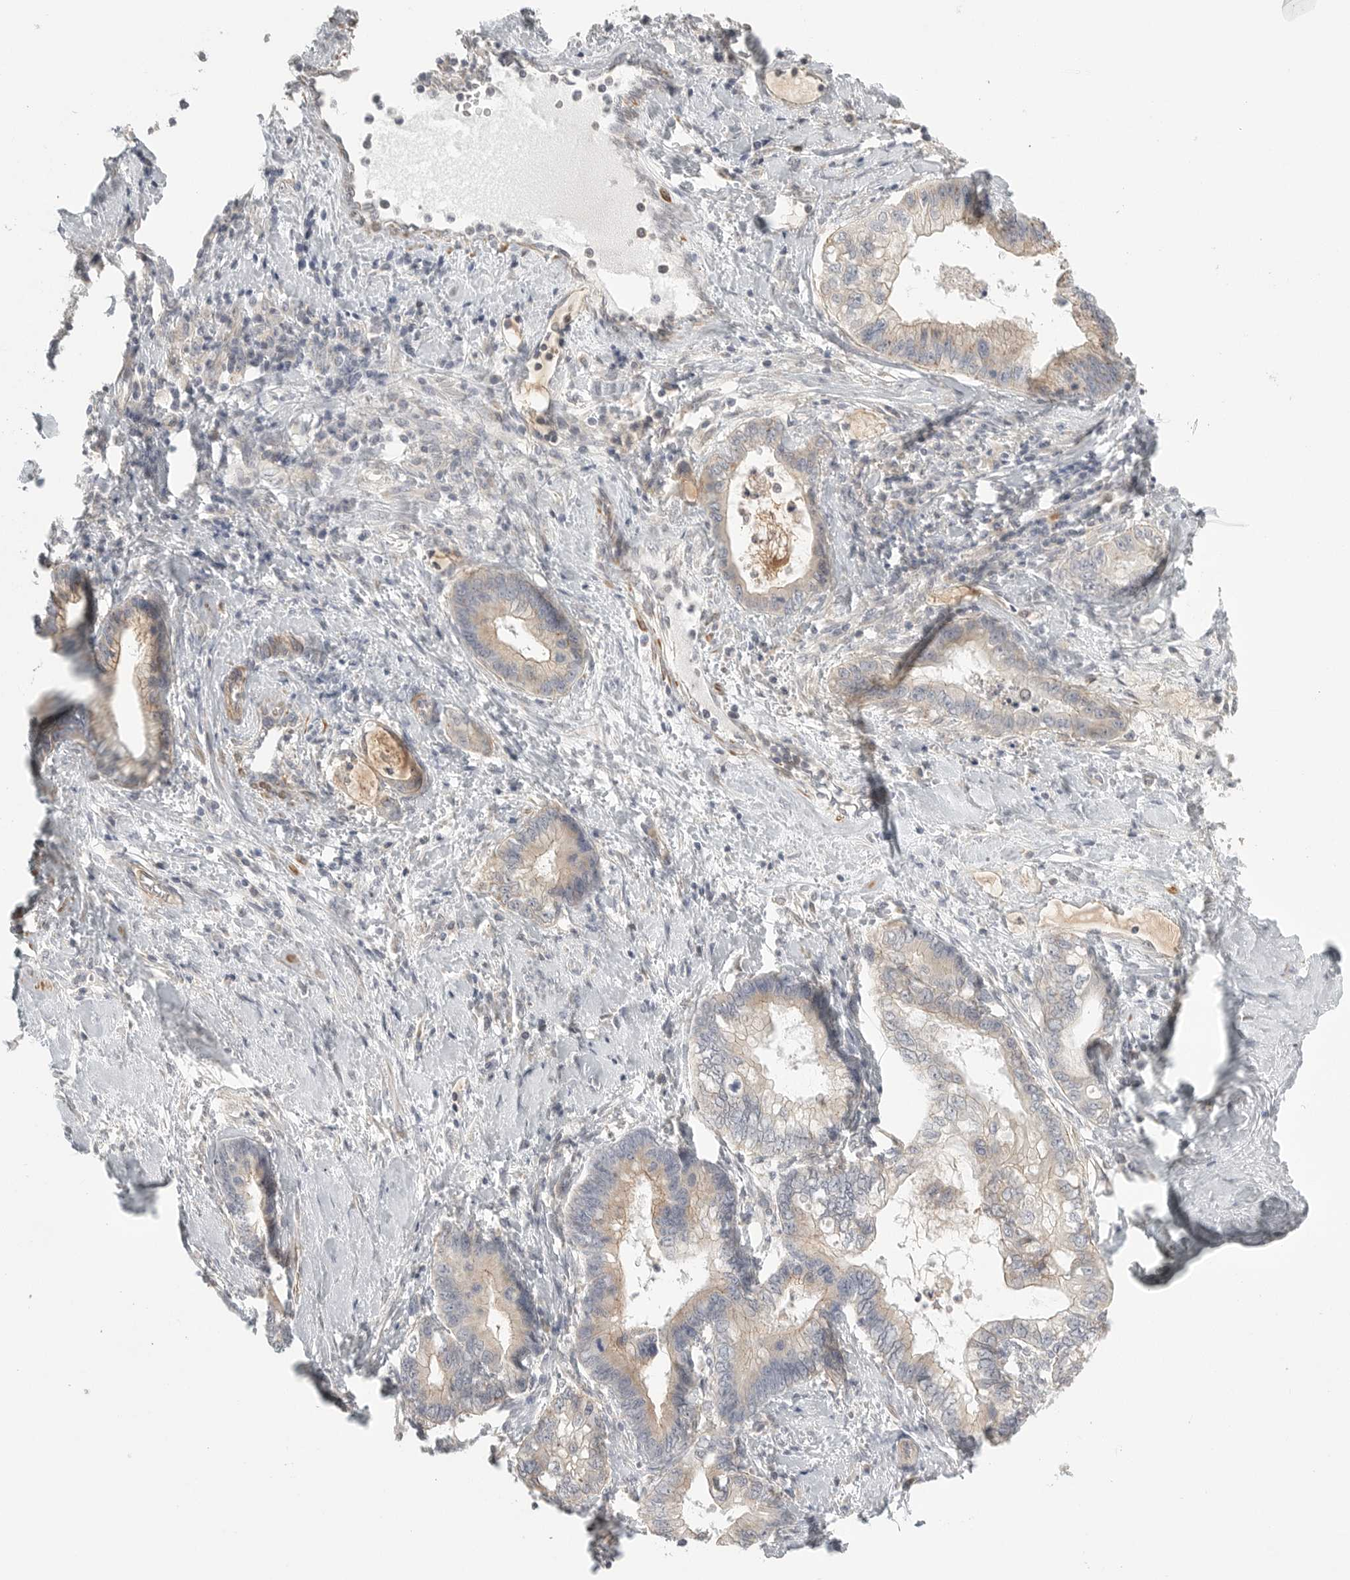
{"staining": {"intensity": "weak", "quantity": "<25%", "location": "cytoplasmic/membranous"}, "tissue": "cervical cancer", "cell_type": "Tumor cells", "image_type": "cancer", "snomed": [{"axis": "morphology", "description": "Adenocarcinoma, NOS"}, {"axis": "topography", "description": "Cervix"}], "caption": "A micrograph of cervical adenocarcinoma stained for a protein exhibits no brown staining in tumor cells.", "gene": "STAB2", "patient": {"sex": "female", "age": 44}}